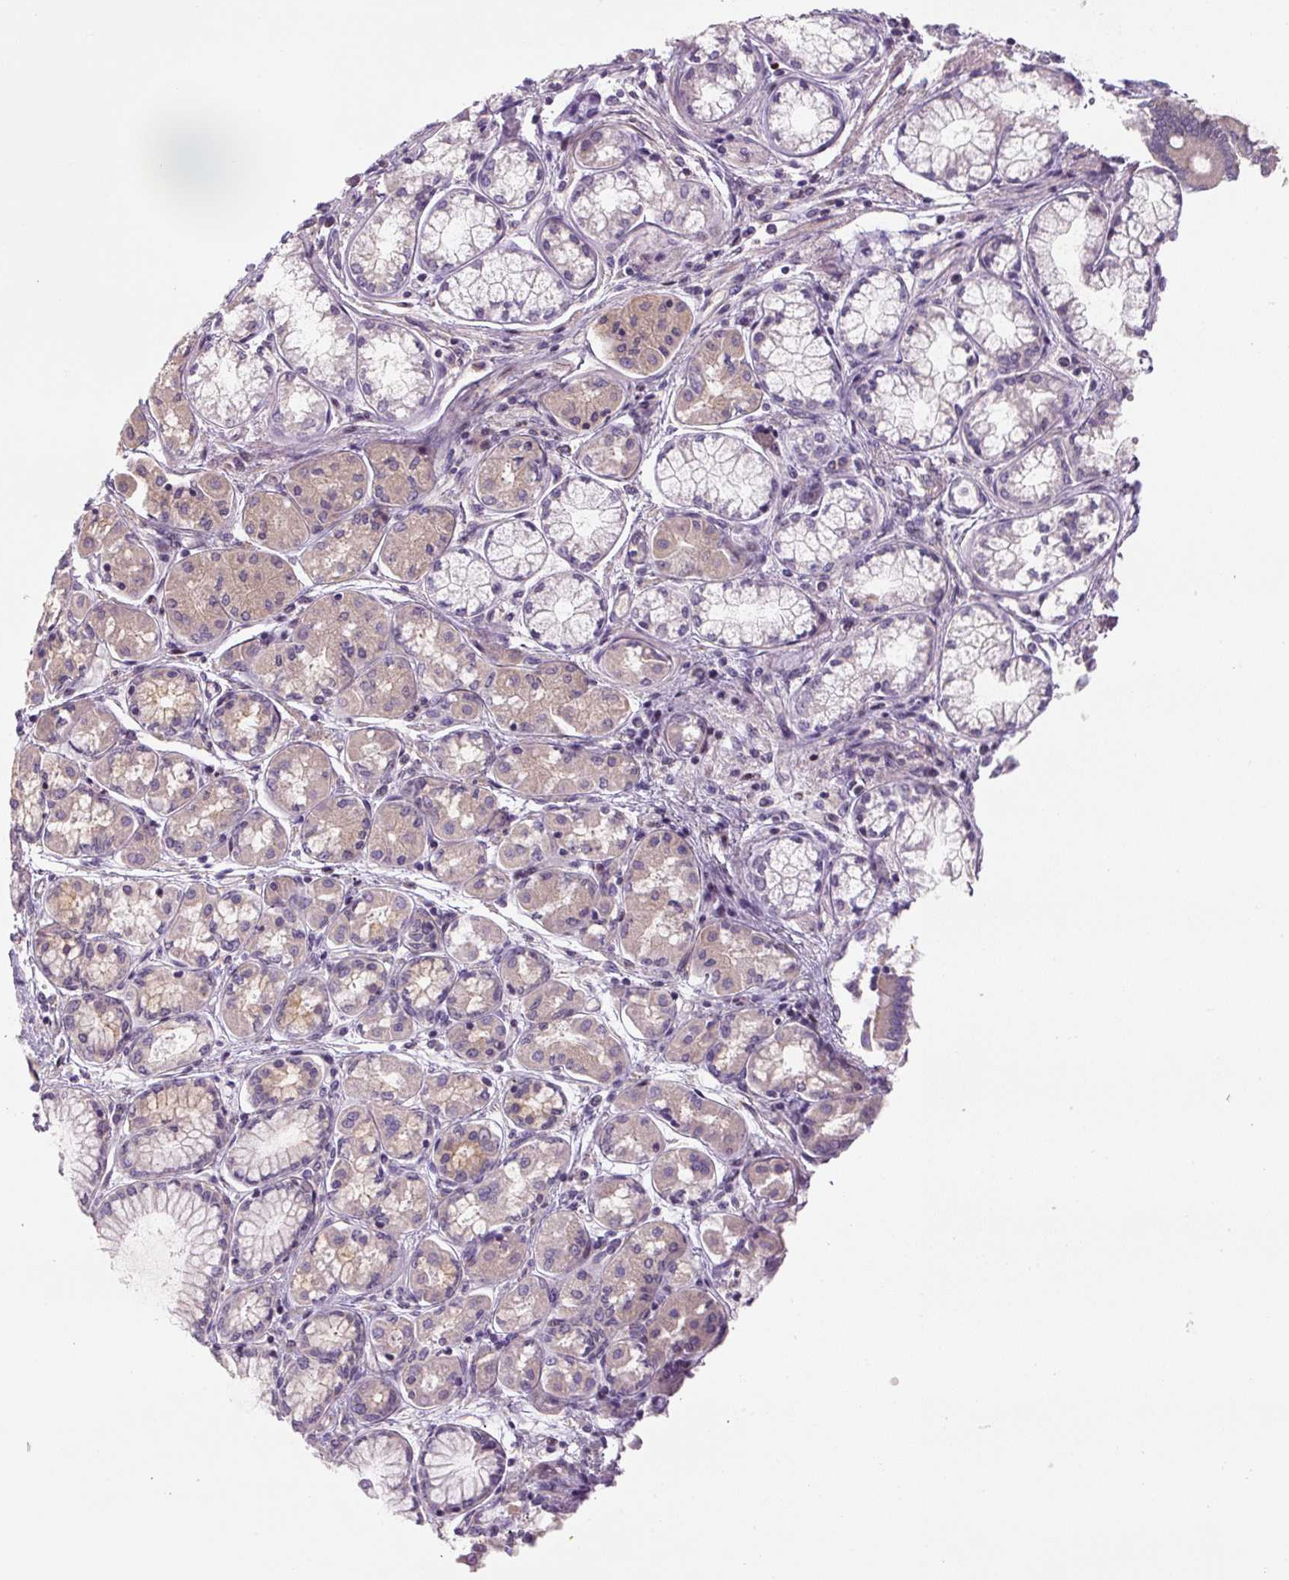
{"staining": {"intensity": "negative", "quantity": "none", "location": "none"}, "tissue": "pancreatic cancer", "cell_type": "Tumor cells", "image_type": "cancer", "snomed": [{"axis": "morphology", "description": "Adenocarcinoma, NOS"}, {"axis": "topography", "description": "Pancreas"}], "caption": "Immunohistochemistry of pancreatic cancer displays no expression in tumor cells.", "gene": "YIF1B", "patient": {"sex": "female", "age": 50}}